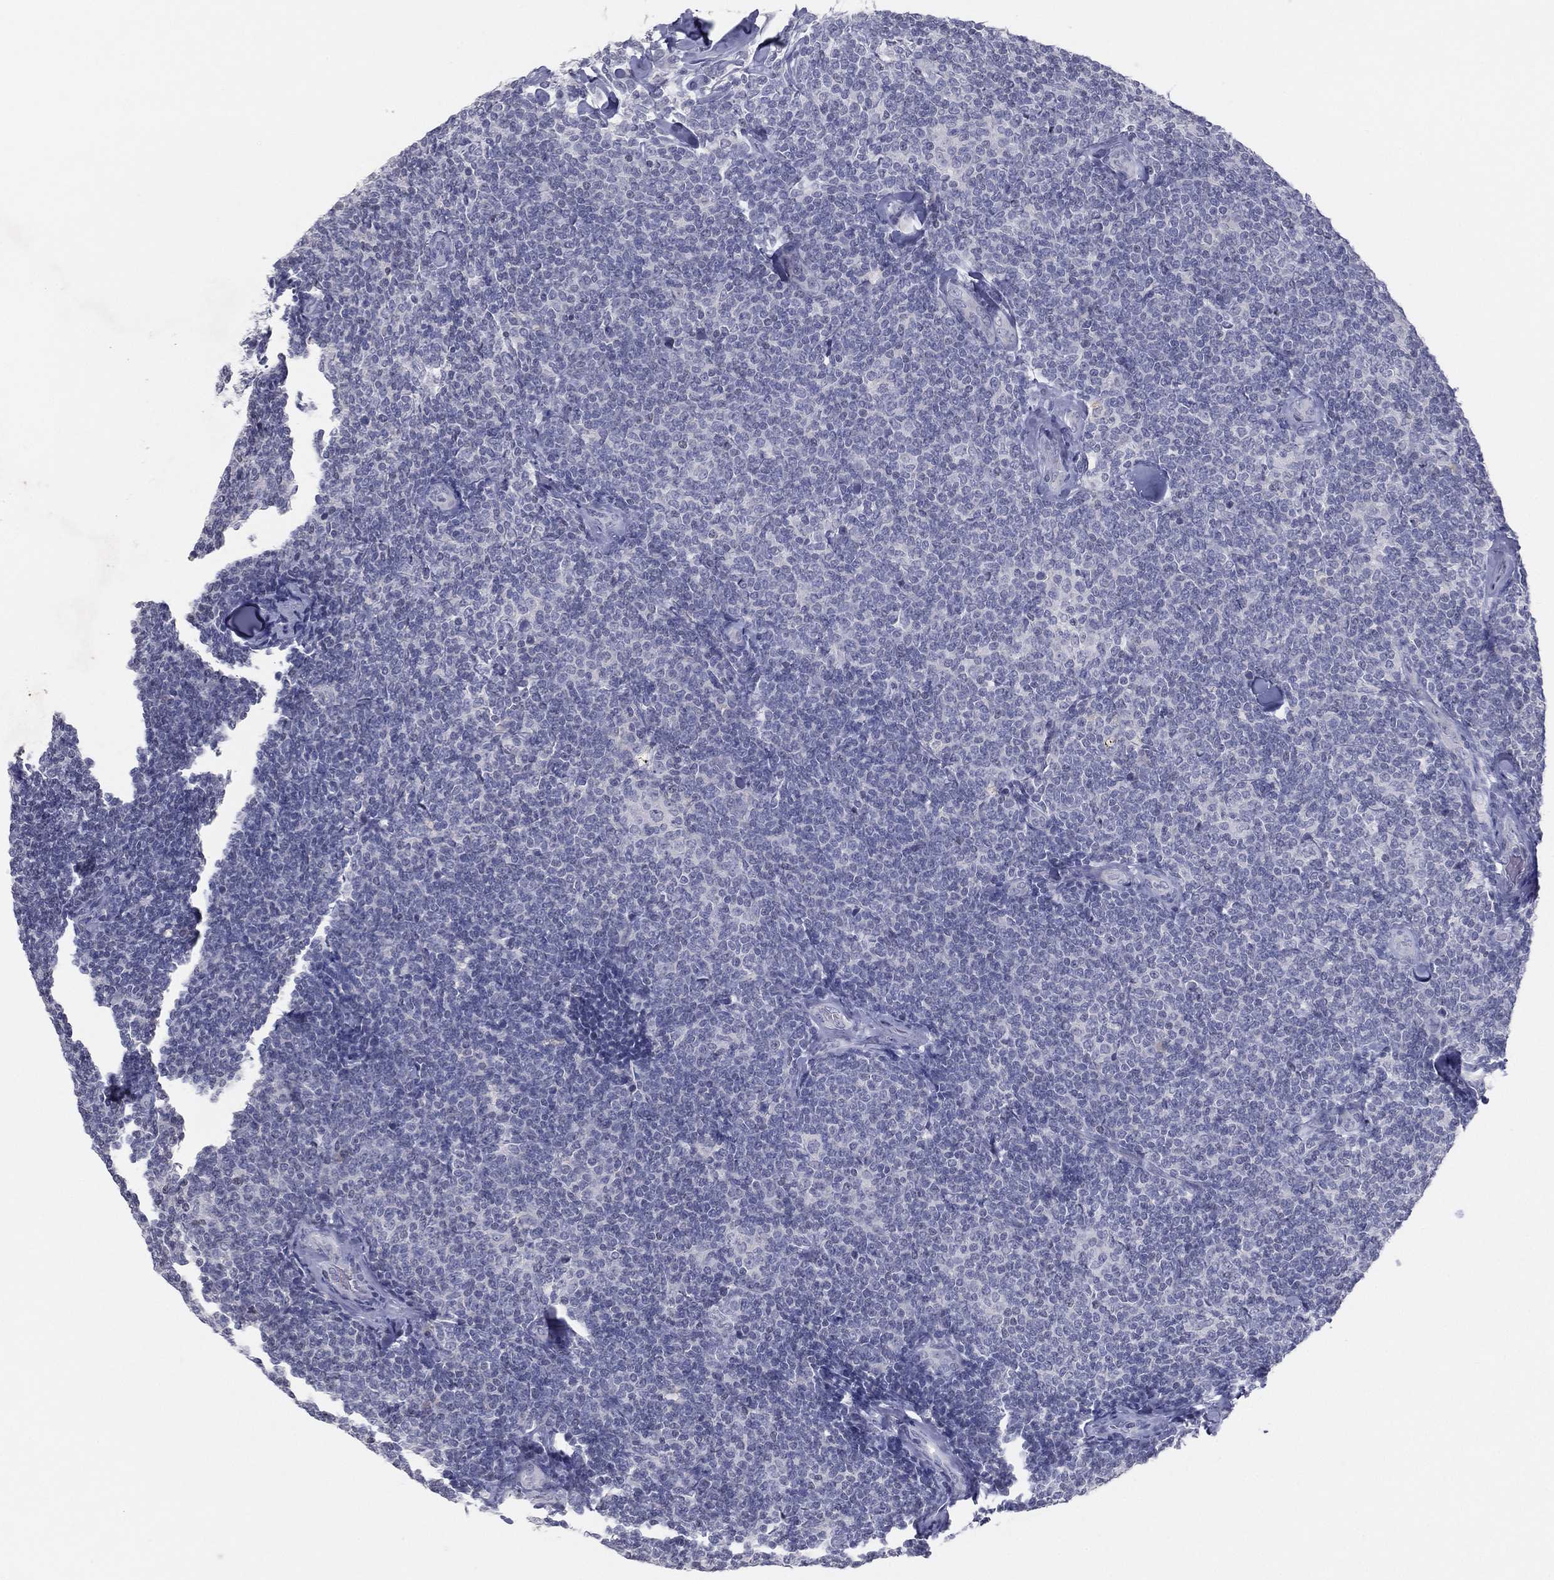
{"staining": {"intensity": "negative", "quantity": "none", "location": "none"}, "tissue": "lymphoma", "cell_type": "Tumor cells", "image_type": "cancer", "snomed": [{"axis": "morphology", "description": "Malignant lymphoma, non-Hodgkin's type, Low grade"}, {"axis": "topography", "description": "Lymph node"}], "caption": "High magnification brightfield microscopy of lymphoma stained with DAB (3,3'-diaminobenzidine) (brown) and counterstained with hematoxylin (blue): tumor cells show no significant staining.", "gene": "CPT1B", "patient": {"sex": "female", "age": 56}}